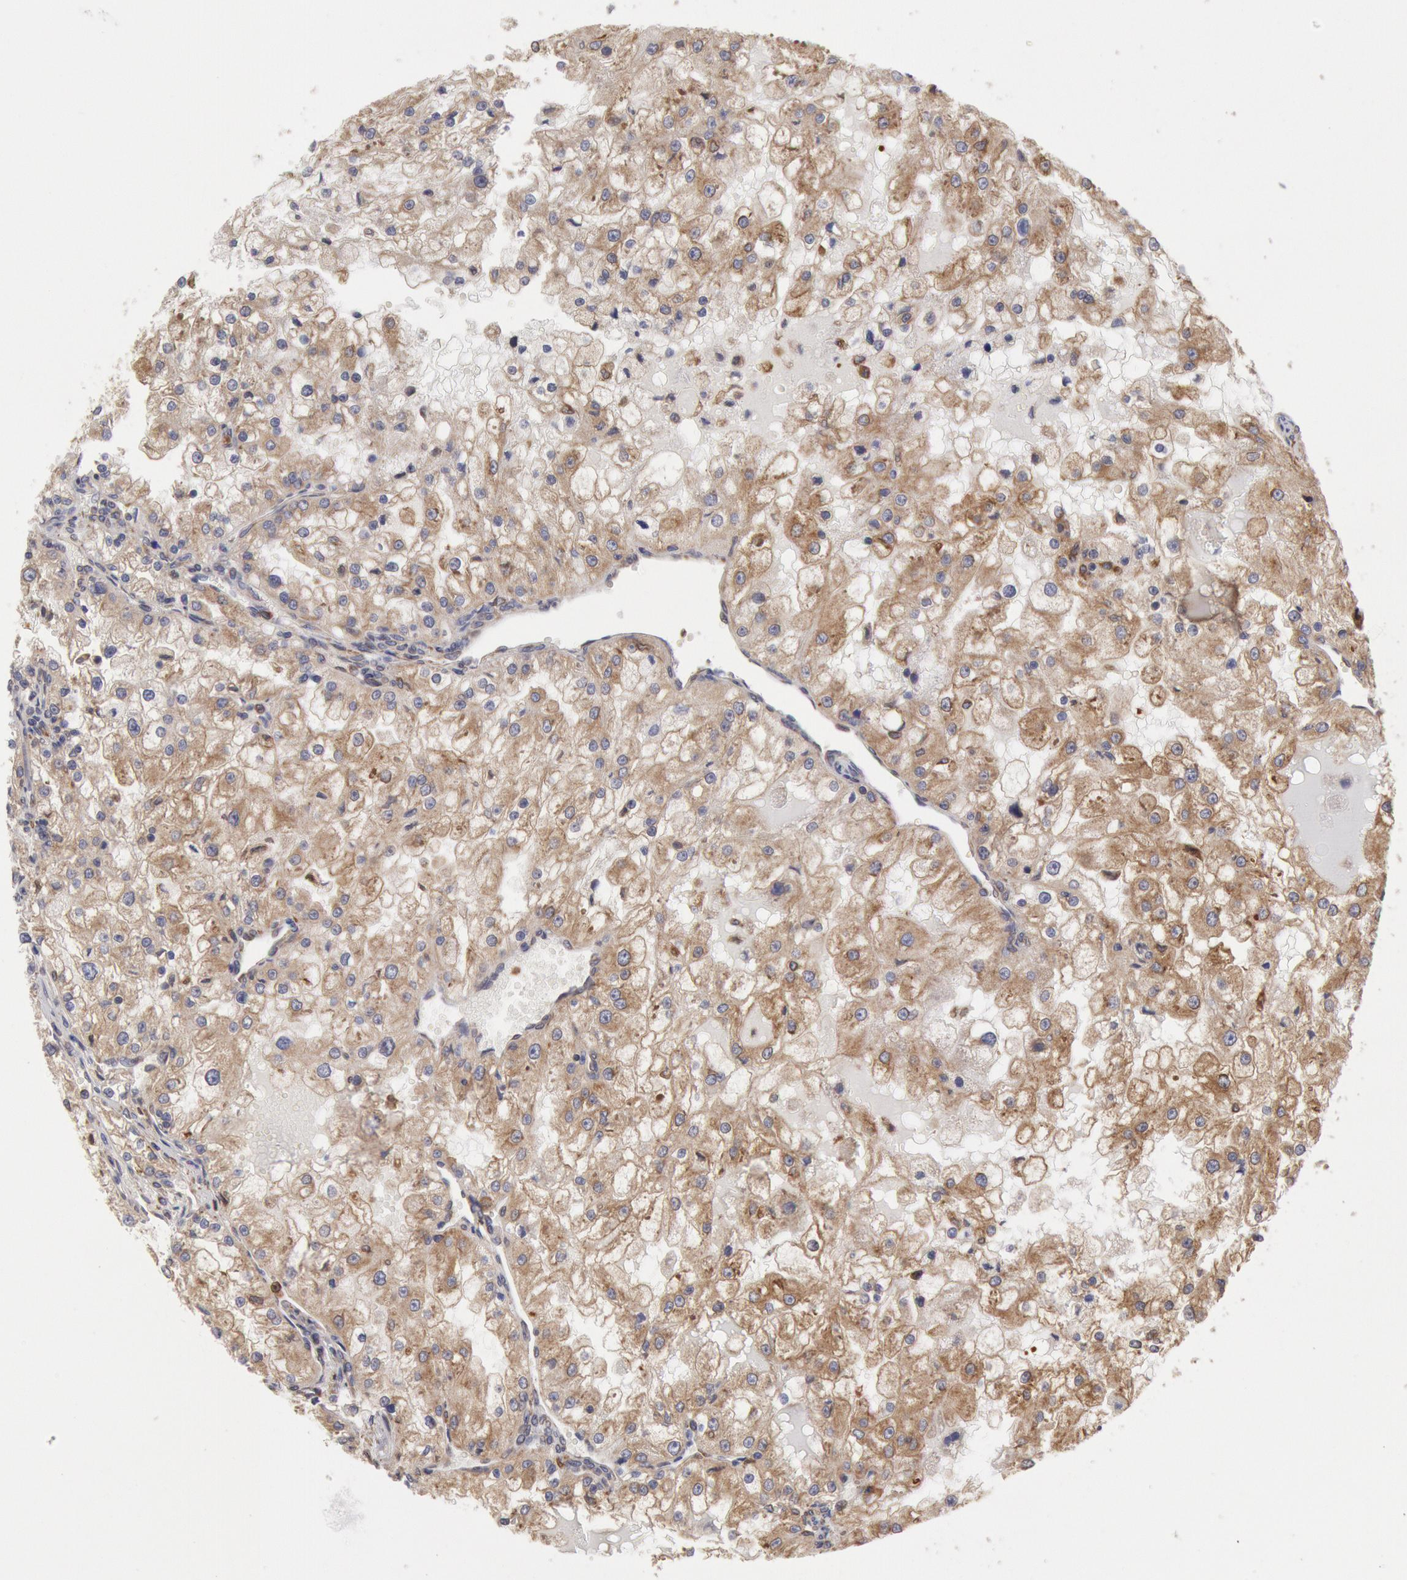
{"staining": {"intensity": "moderate", "quantity": ">75%", "location": "cytoplasmic/membranous"}, "tissue": "renal cancer", "cell_type": "Tumor cells", "image_type": "cancer", "snomed": [{"axis": "morphology", "description": "Adenocarcinoma, NOS"}, {"axis": "topography", "description": "Kidney"}], "caption": "Immunohistochemistry image of neoplastic tissue: human renal adenocarcinoma stained using immunohistochemistry shows medium levels of moderate protein expression localized specifically in the cytoplasmic/membranous of tumor cells, appearing as a cytoplasmic/membranous brown color.", "gene": "ERP44", "patient": {"sex": "female", "age": 74}}